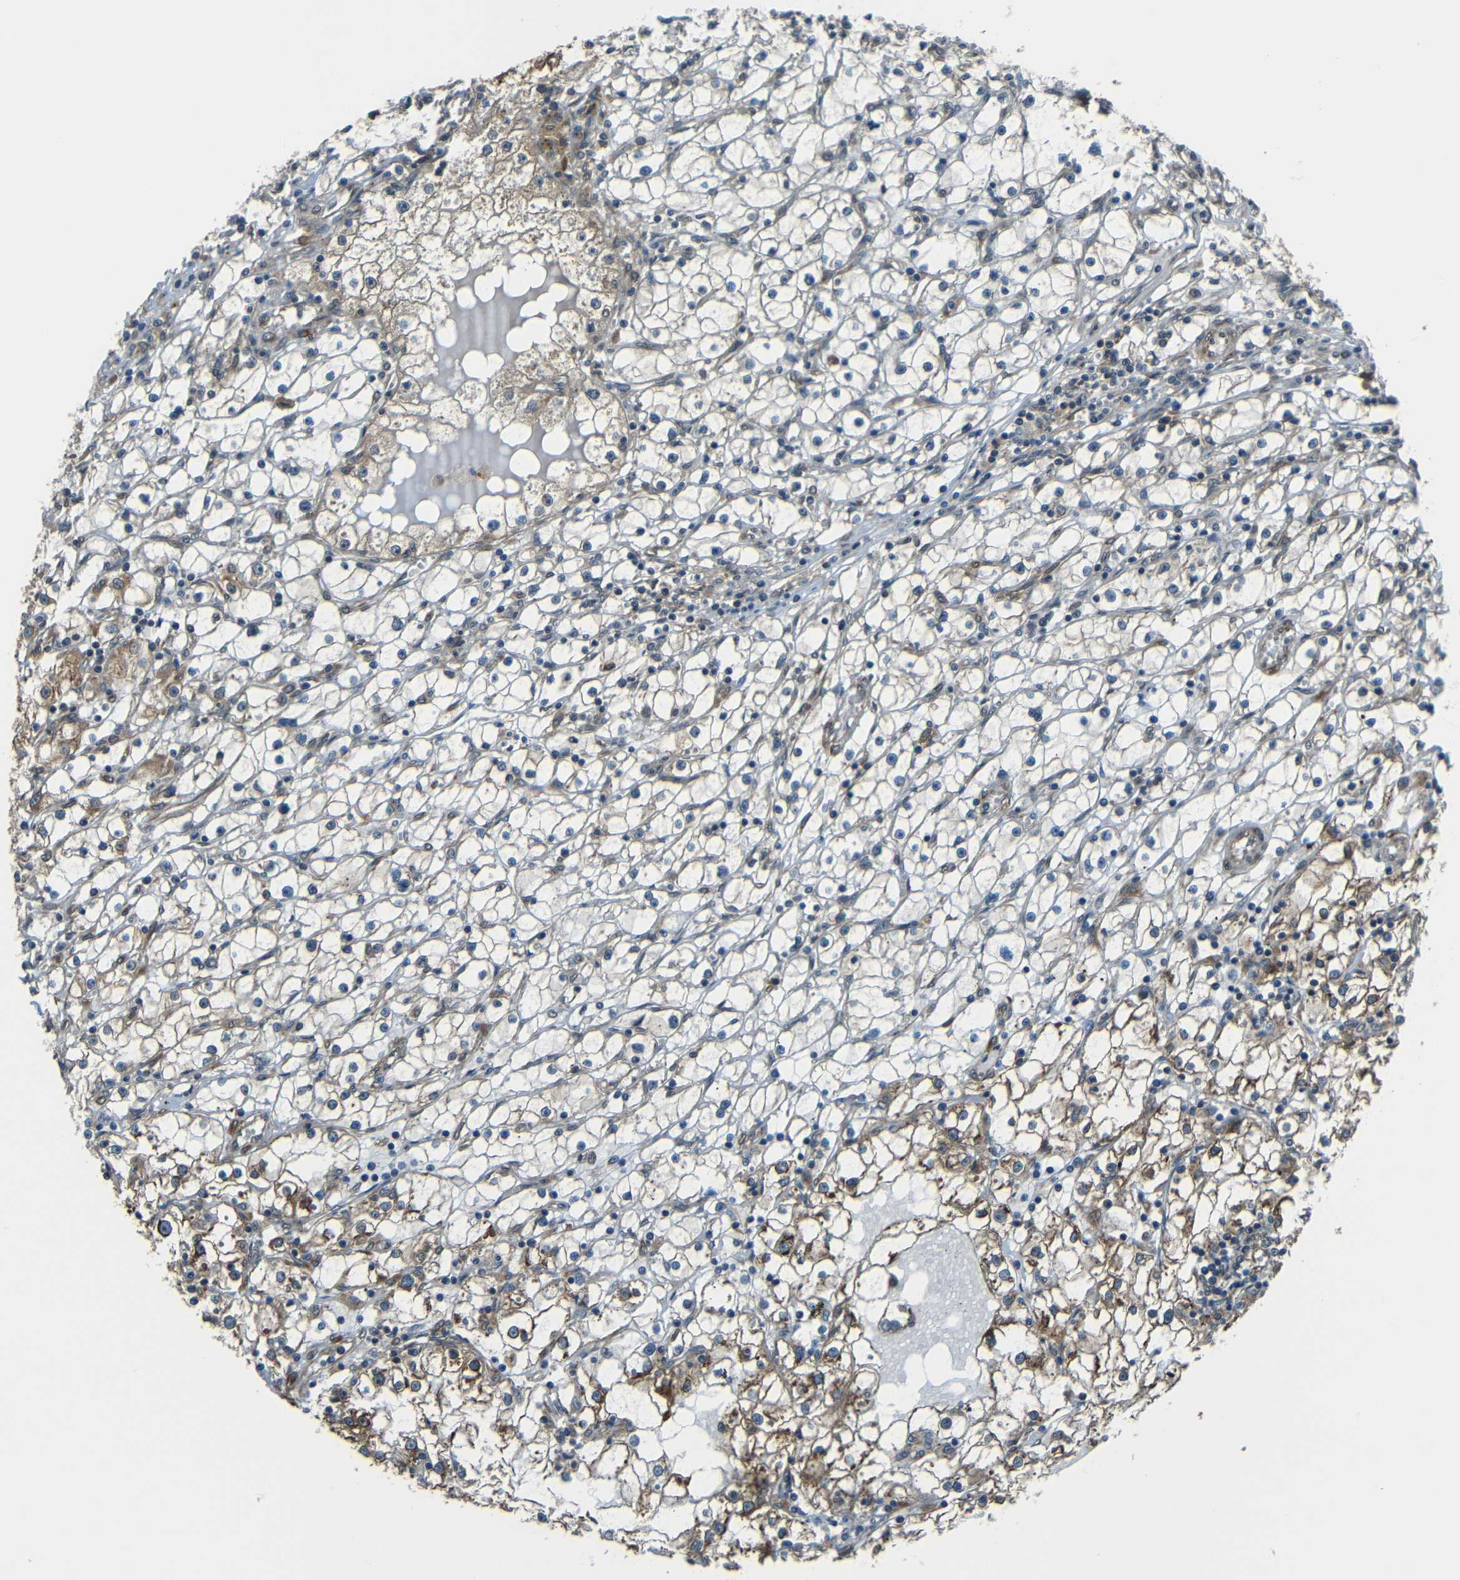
{"staining": {"intensity": "strong", "quantity": "25%-75%", "location": "cytoplasmic/membranous"}, "tissue": "renal cancer", "cell_type": "Tumor cells", "image_type": "cancer", "snomed": [{"axis": "morphology", "description": "Adenocarcinoma, NOS"}, {"axis": "topography", "description": "Kidney"}], "caption": "A brown stain shows strong cytoplasmic/membranous expression of a protein in renal cancer tumor cells.", "gene": "VAPB", "patient": {"sex": "male", "age": 56}}